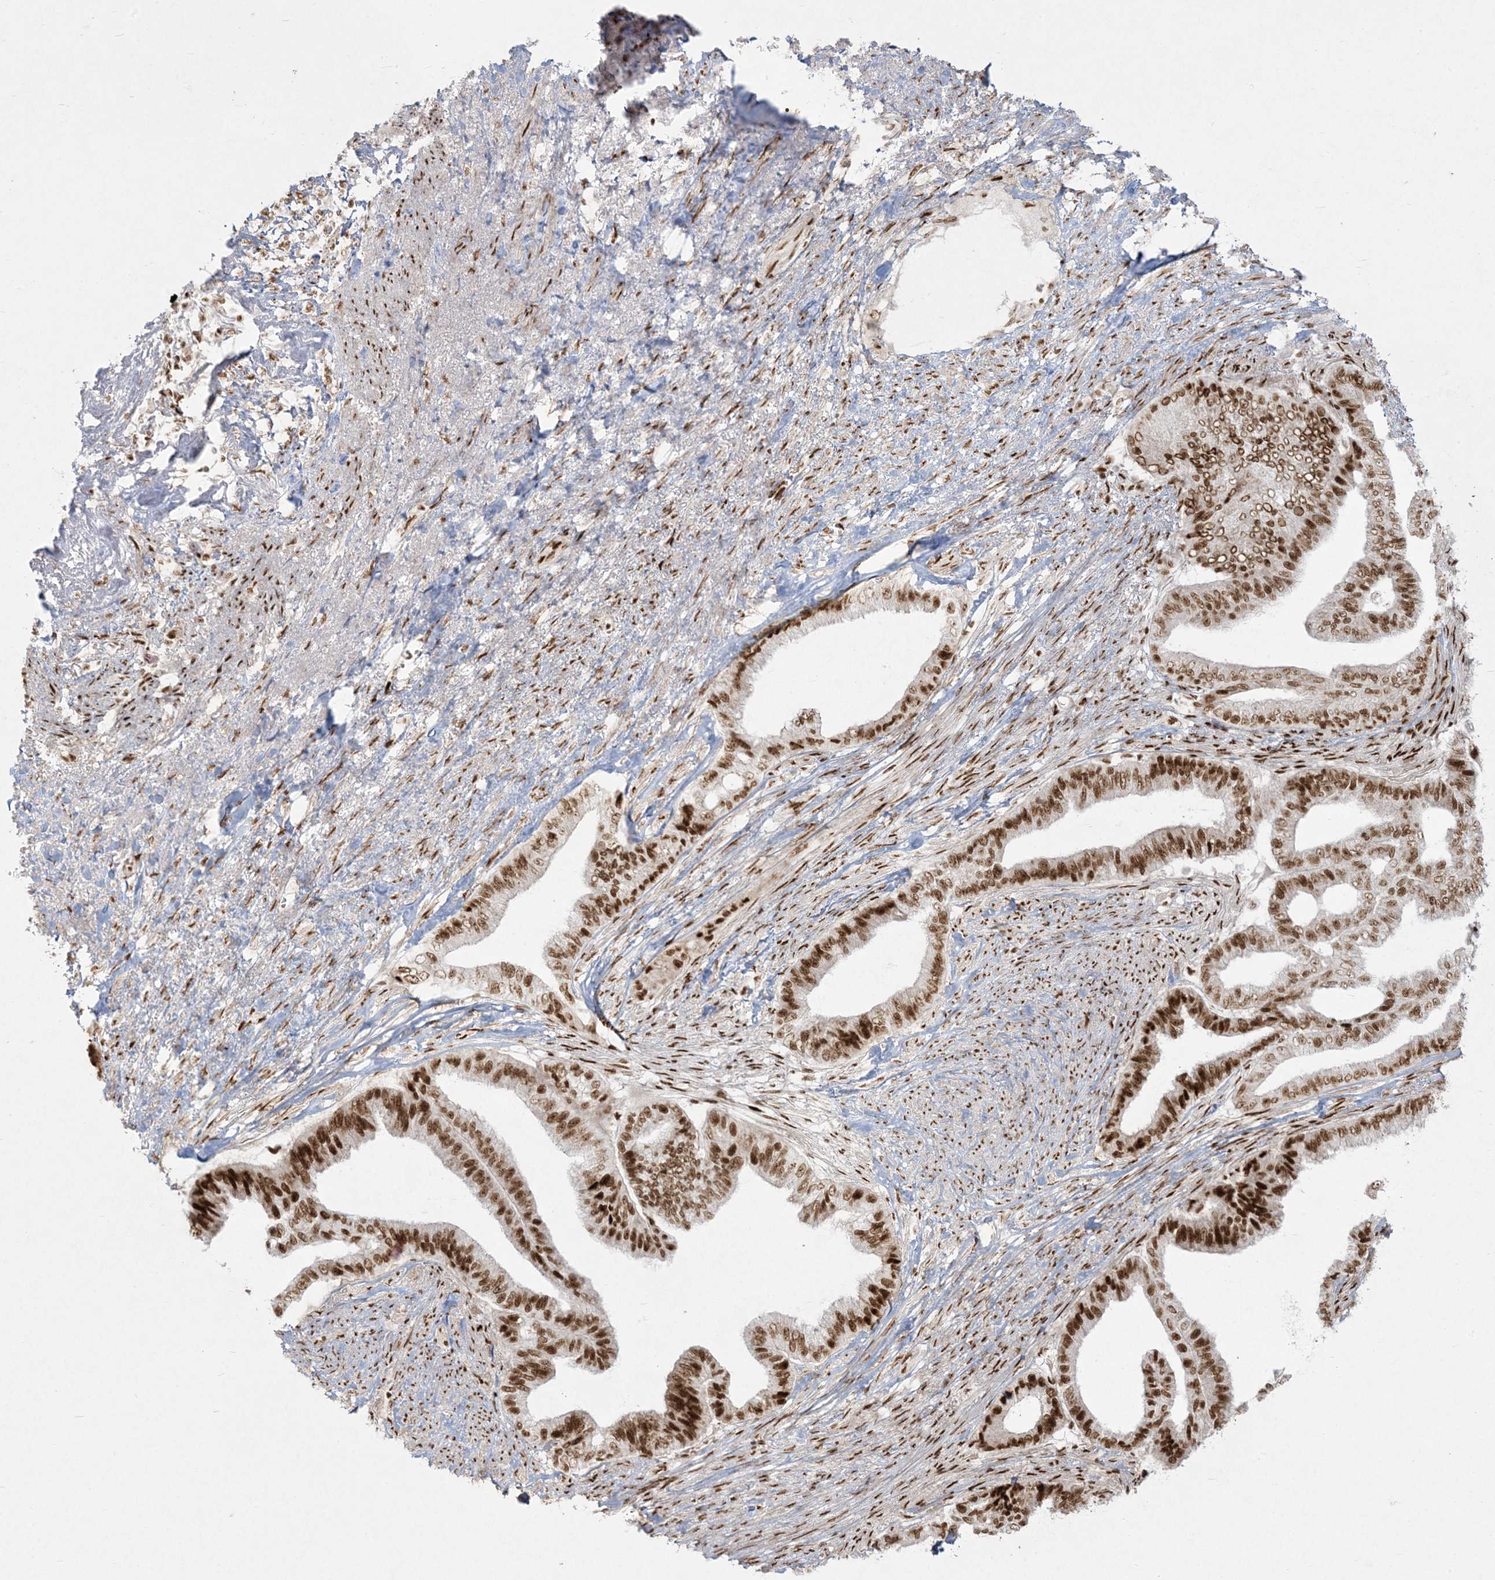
{"staining": {"intensity": "strong", "quantity": ">75%", "location": "nuclear"}, "tissue": "endometrial cancer", "cell_type": "Tumor cells", "image_type": "cancer", "snomed": [{"axis": "morphology", "description": "Adenocarcinoma, NOS"}, {"axis": "topography", "description": "Endometrium"}], "caption": "There is high levels of strong nuclear expression in tumor cells of endometrial cancer, as demonstrated by immunohistochemical staining (brown color).", "gene": "RBM10", "patient": {"sex": "female", "age": 86}}